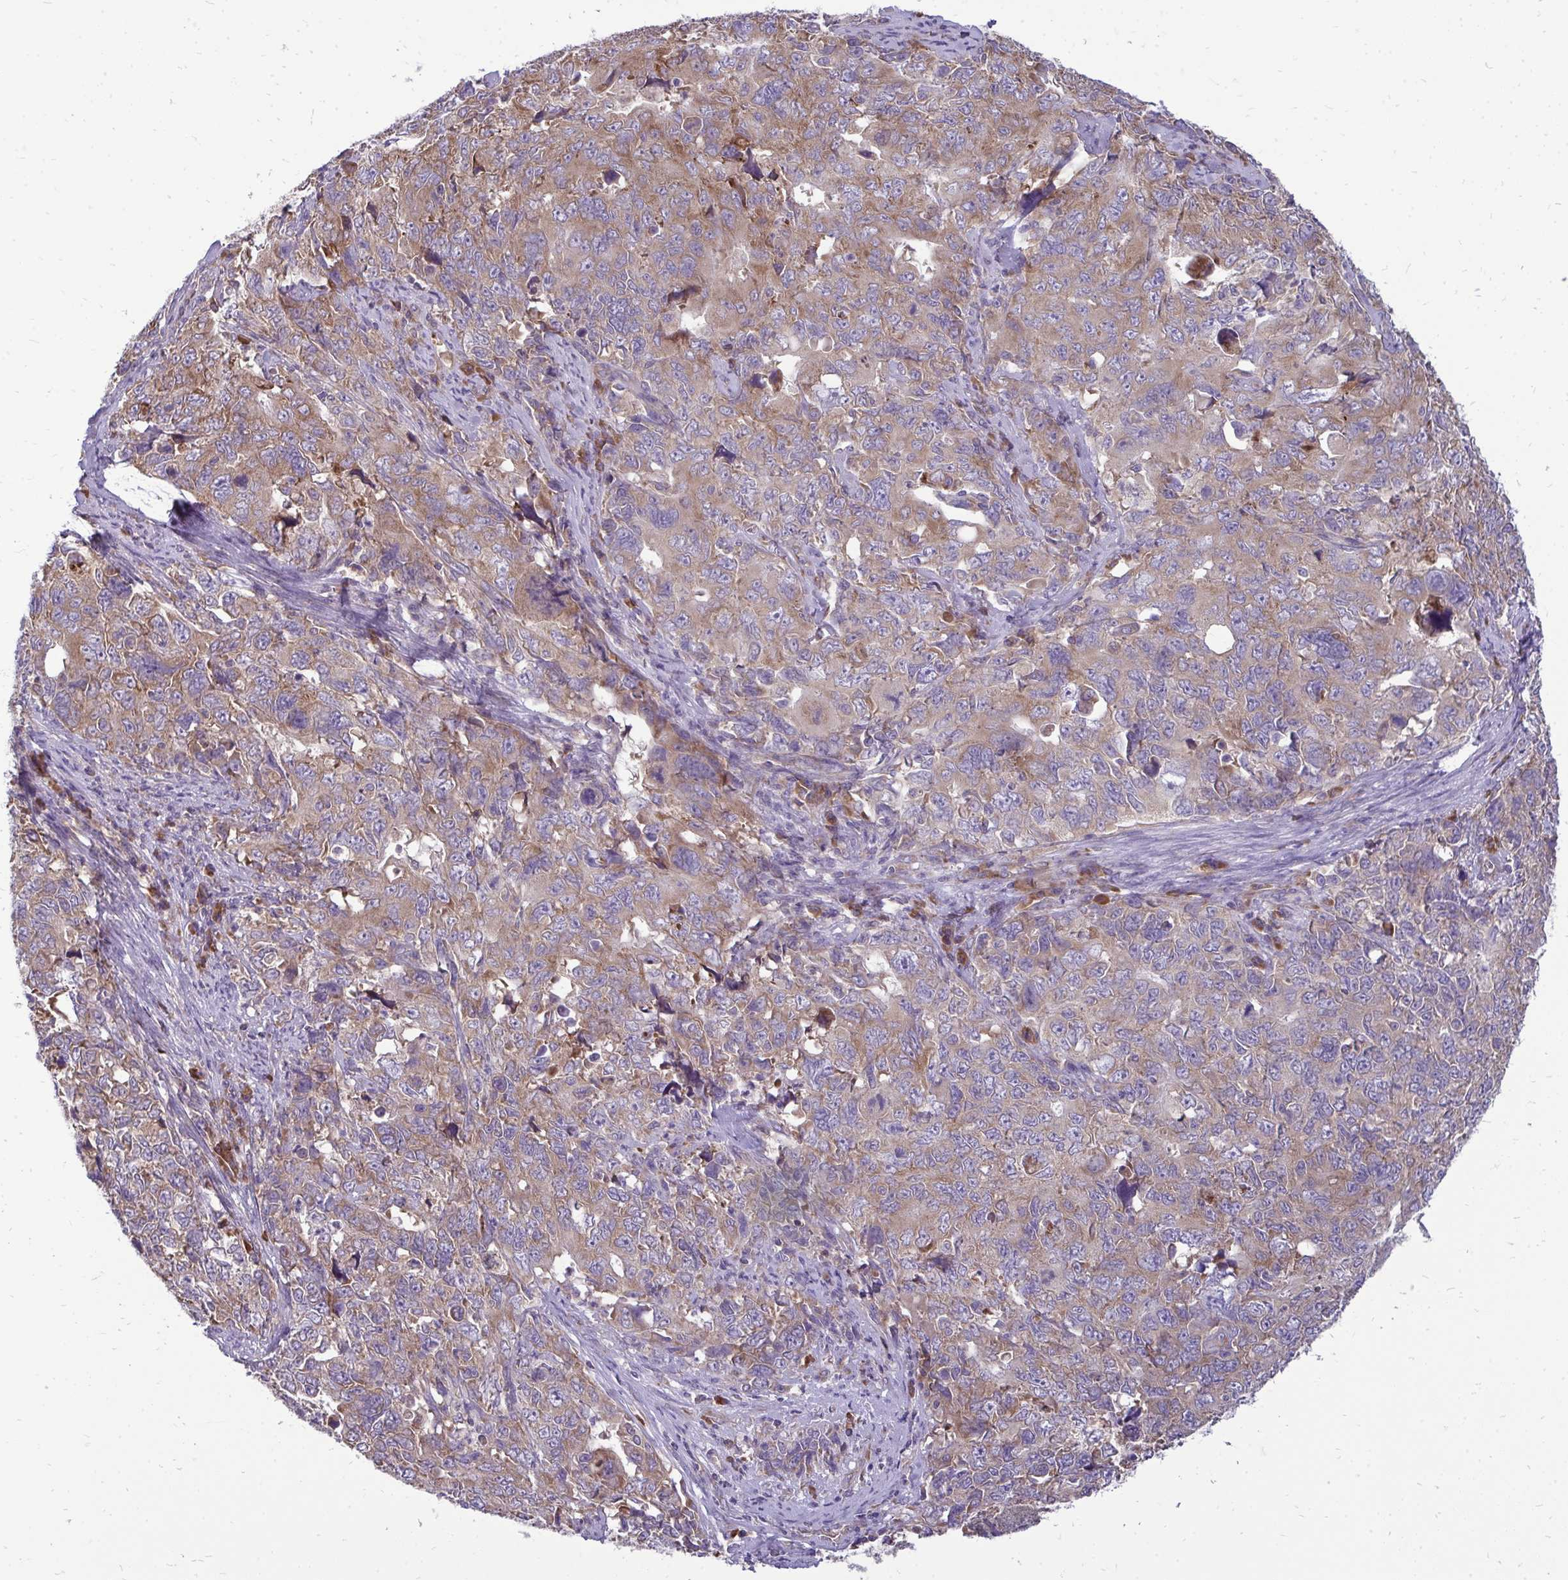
{"staining": {"intensity": "moderate", "quantity": "25%-75%", "location": "cytoplasmic/membranous"}, "tissue": "cervical cancer", "cell_type": "Tumor cells", "image_type": "cancer", "snomed": [{"axis": "morphology", "description": "Adenocarcinoma, NOS"}, {"axis": "topography", "description": "Cervix"}], "caption": "Immunohistochemistry (DAB) staining of adenocarcinoma (cervical) displays moderate cytoplasmic/membranous protein positivity in approximately 25%-75% of tumor cells.", "gene": "RPLP2", "patient": {"sex": "female", "age": 63}}